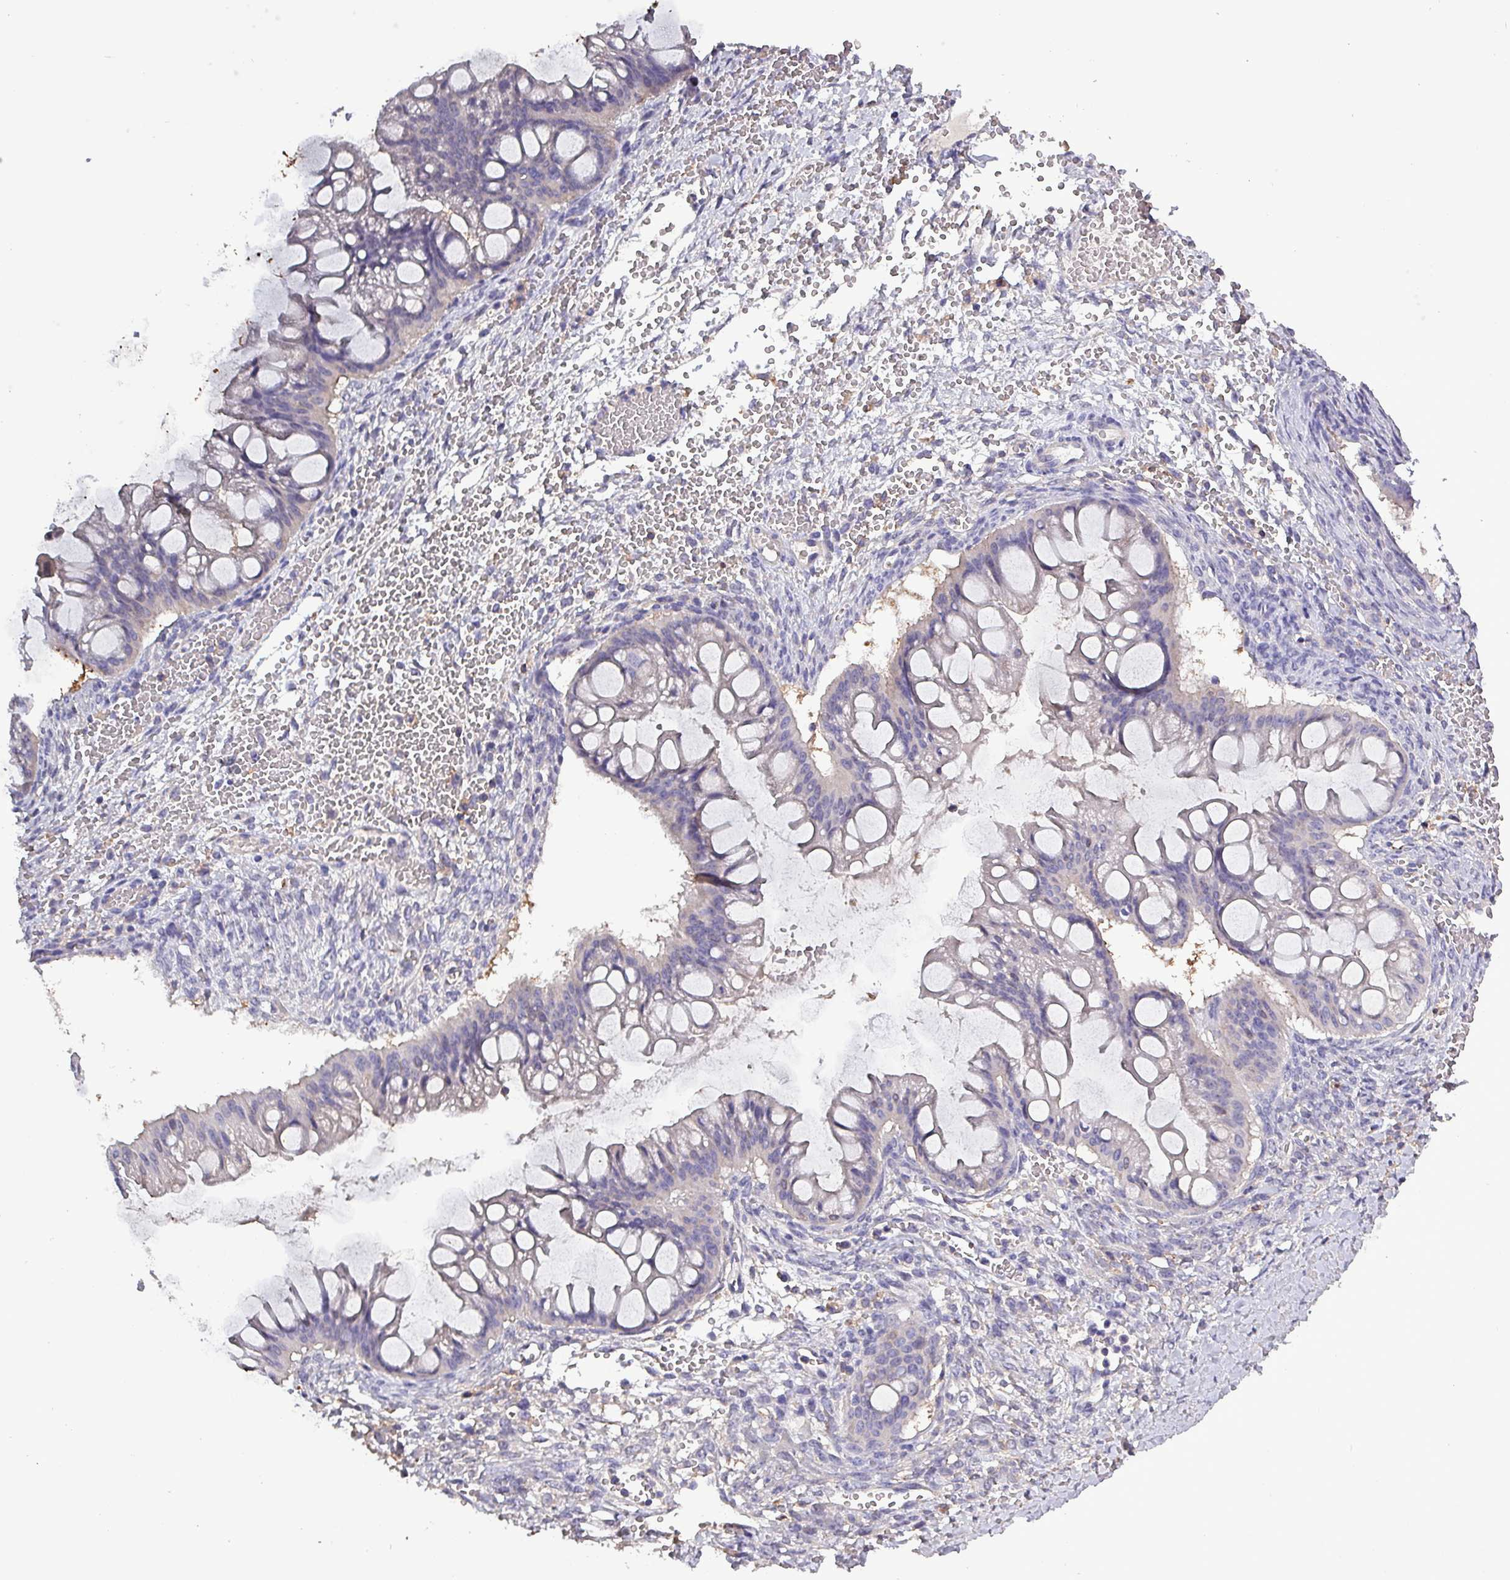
{"staining": {"intensity": "negative", "quantity": "none", "location": "none"}, "tissue": "ovarian cancer", "cell_type": "Tumor cells", "image_type": "cancer", "snomed": [{"axis": "morphology", "description": "Cystadenocarcinoma, mucinous, NOS"}, {"axis": "topography", "description": "Ovary"}], "caption": "Ovarian mucinous cystadenocarcinoma stained for a protein using IHC demonstrates no staining tumor cells.", "gene": "HTRA4", "patient": {"sex": "female", "age": 73}}